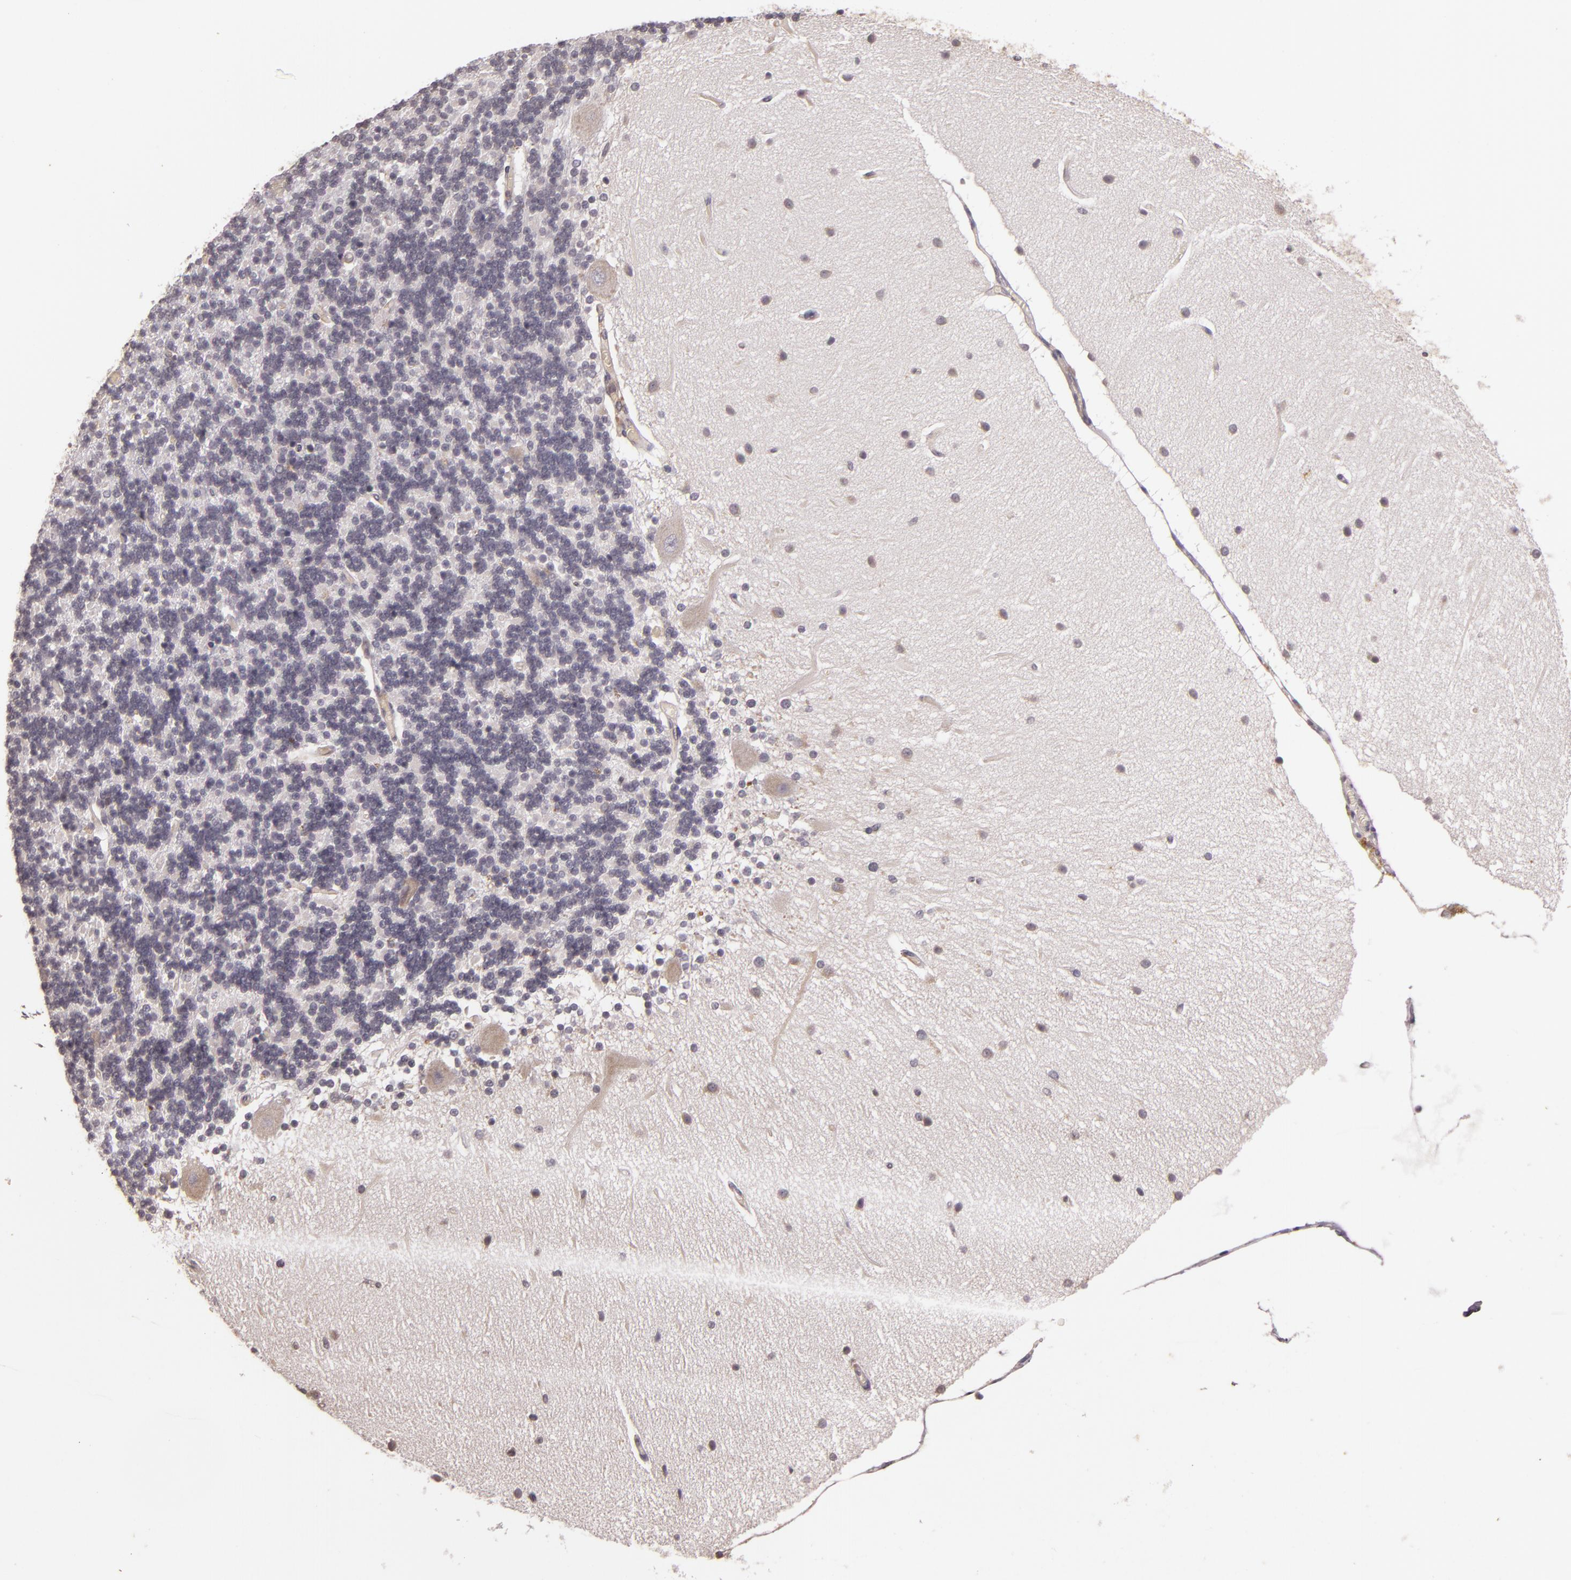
{"staining": {"intensity": "negative", "quantity": "none", "location": "none"}, "tissue": "cerebellum", "cell_type": "Cells in granular layer", "image_type": "normal", "snomed": [{"axis": "morphology", "description": "Normal tissue, NOS"}, {"axis": "topography", "description": "Cerebellum"}], "caption": "A micrograph of human cerebellum is negative for staining in cells in granular layer. (DAB (3,3'-diaminobenzidine) immunohistochemistry with hematoxylin counter stain).", "gene": "TFF1", "patient": {"sex": "female", "age": 54}}